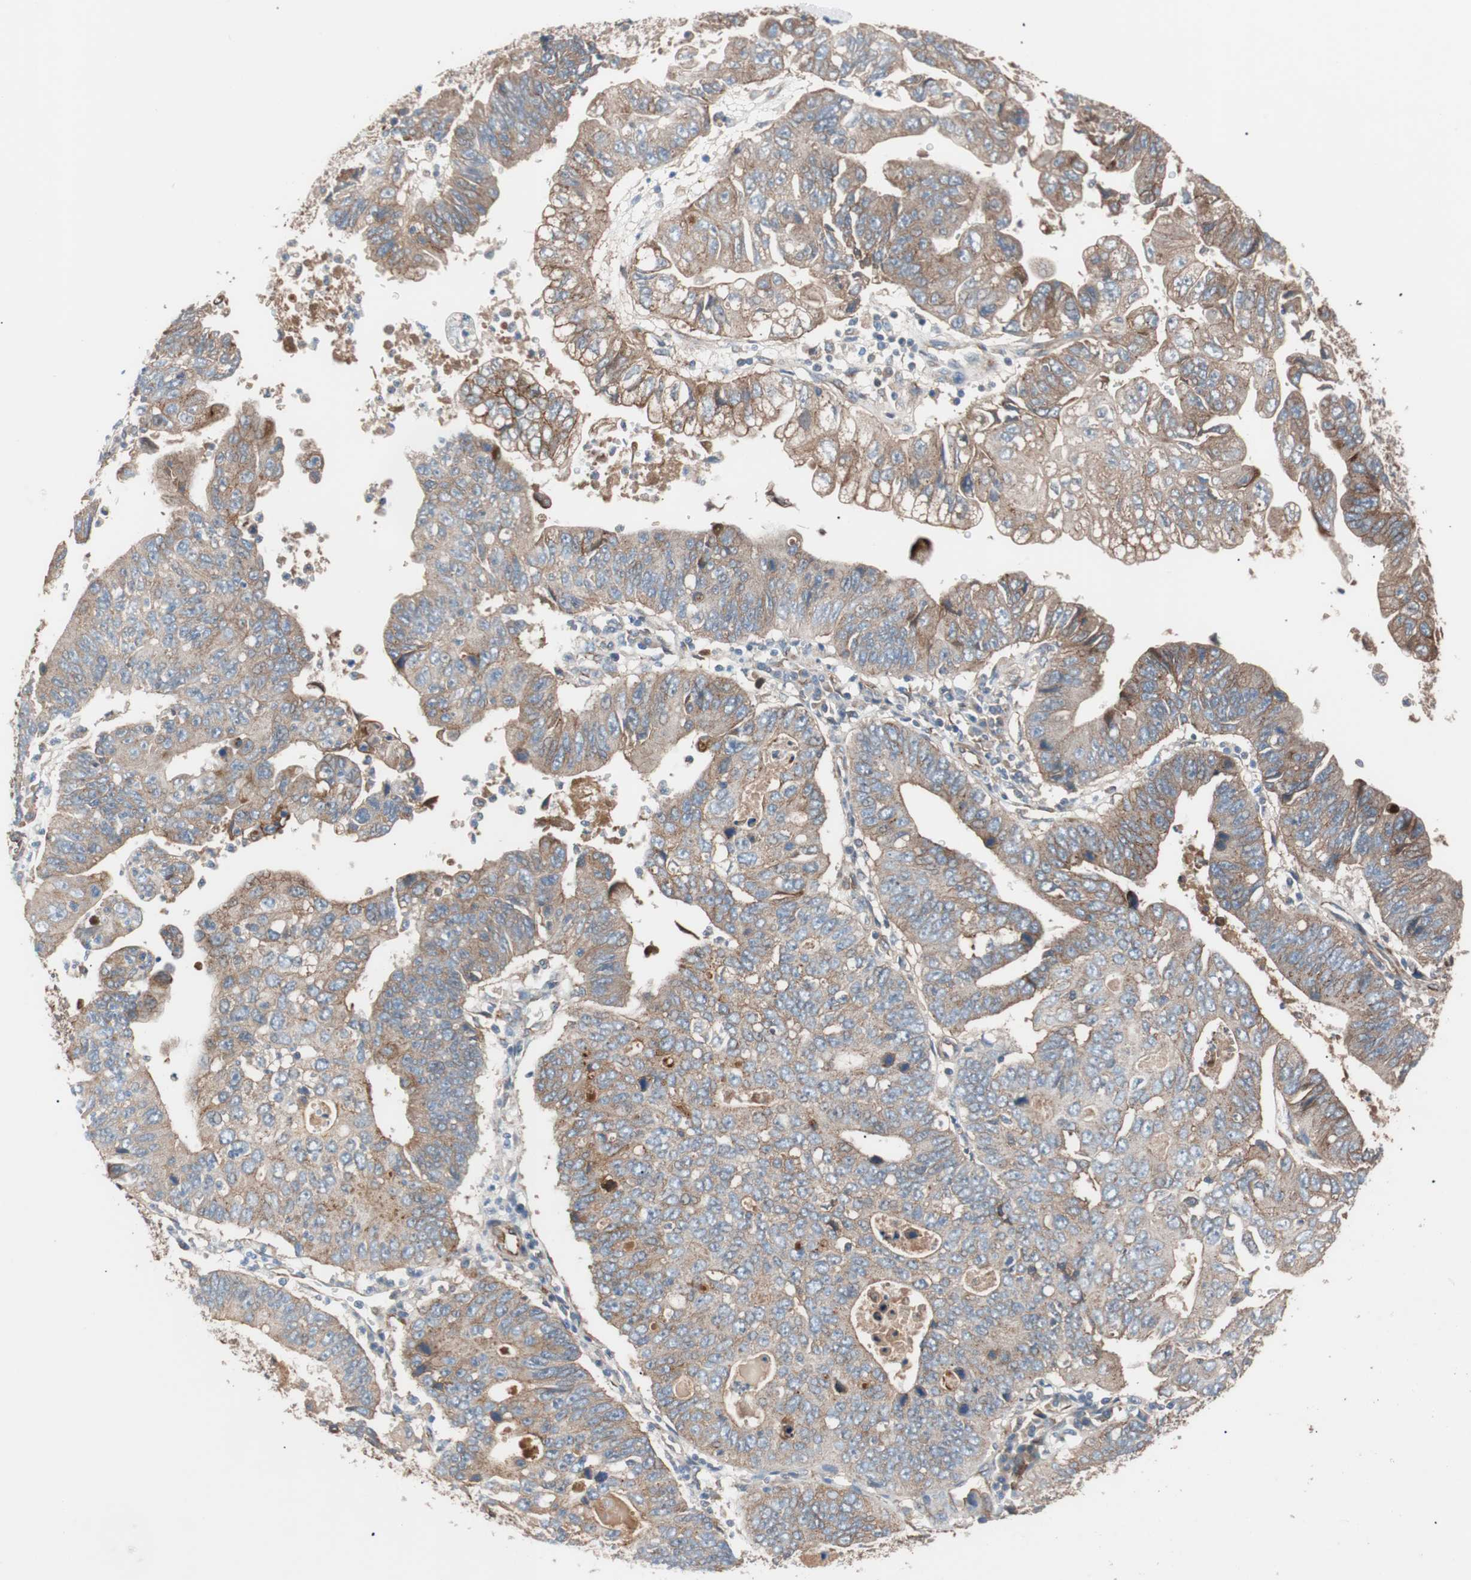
{"staining": {"intensity": "weak", "quantity": "25%-75%", "location": "cytoplasmic/membranous"}, "tissue": "stomach cancer", "cell_type": "Tumor cells", "image_type": "cancer", "snomed": [{"axis": "morphology", "description": "Adenocarcinoma, NOS"}, {"axis": "topography", "description": "Stomach"}], "caption": "IHC micrograph of neoplastic tissue: stomach cancer stained using IHC exhibits low levels of weak protein expression localized specifically in the cytoplasmic/membranous of tumor cells, appearing as a cytoplasmic/membranous brown color.", "gene": "SPINT1", "patient": {"sex": "male", "age": 59}}